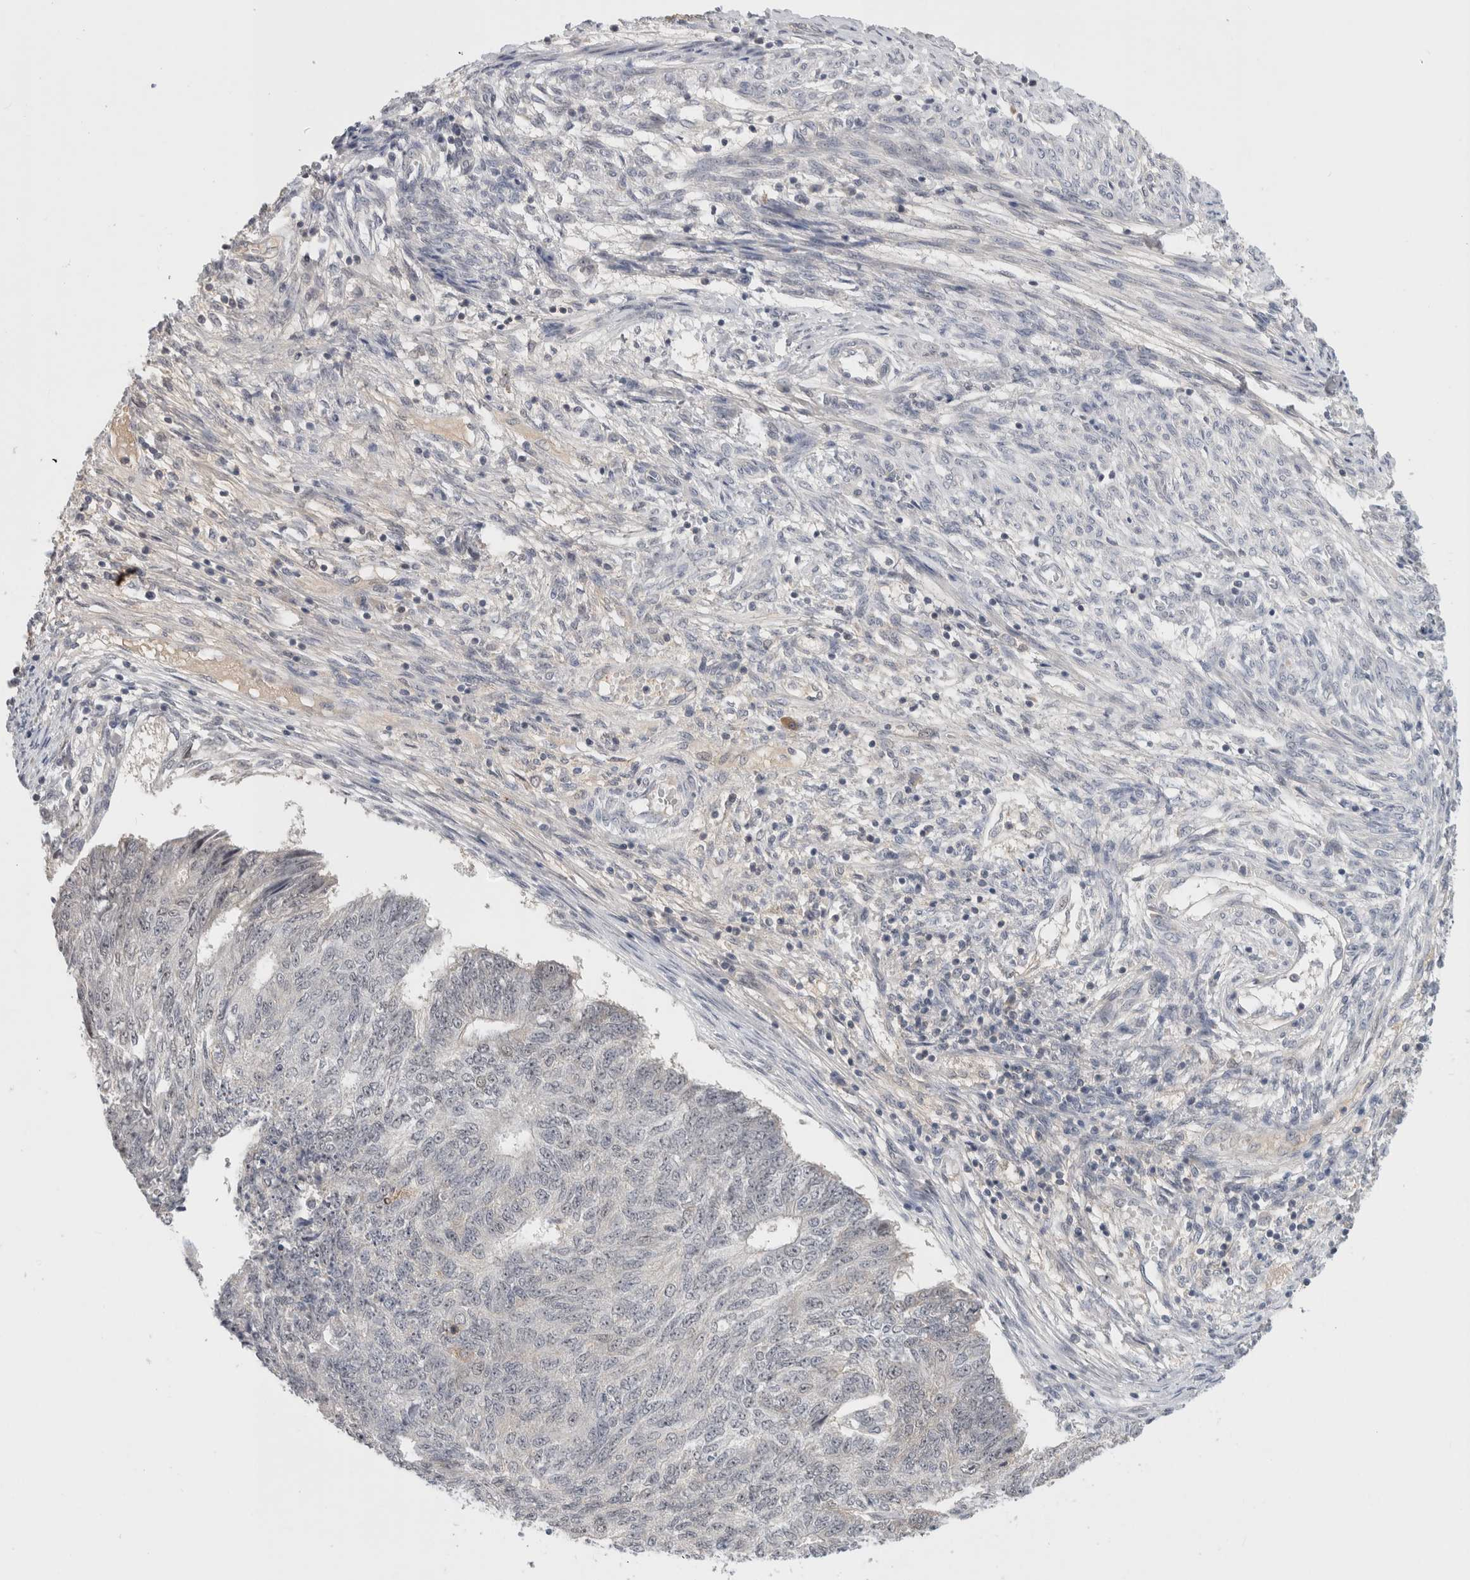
{"staining": {"intensity": "negative", "quantity": "none", "location": "none"}, "tissue": "endometrial cancer", "cell_type": "Tumor cells", "image_type": "cancer", "snomed": [{"axis": "morphology", "description": "Adenocarcinoma, NOS"}, {"axis": "topography", "description": "Endometrium"}], "caption": "Immunohistochemistry (IHC) histopathology image of neoplastic tissue: endometrial cancer (adenocarcinoma) stained with DAB displays no significant protein positivity in tumor cells. The staining is performed using DAB (3,3'-diaminobenzidine) brown chromogen with nuclei counter-stained in using hematoxylin.", "gene": "HCN3", "patient": {"sex": "female", "age": 32}}